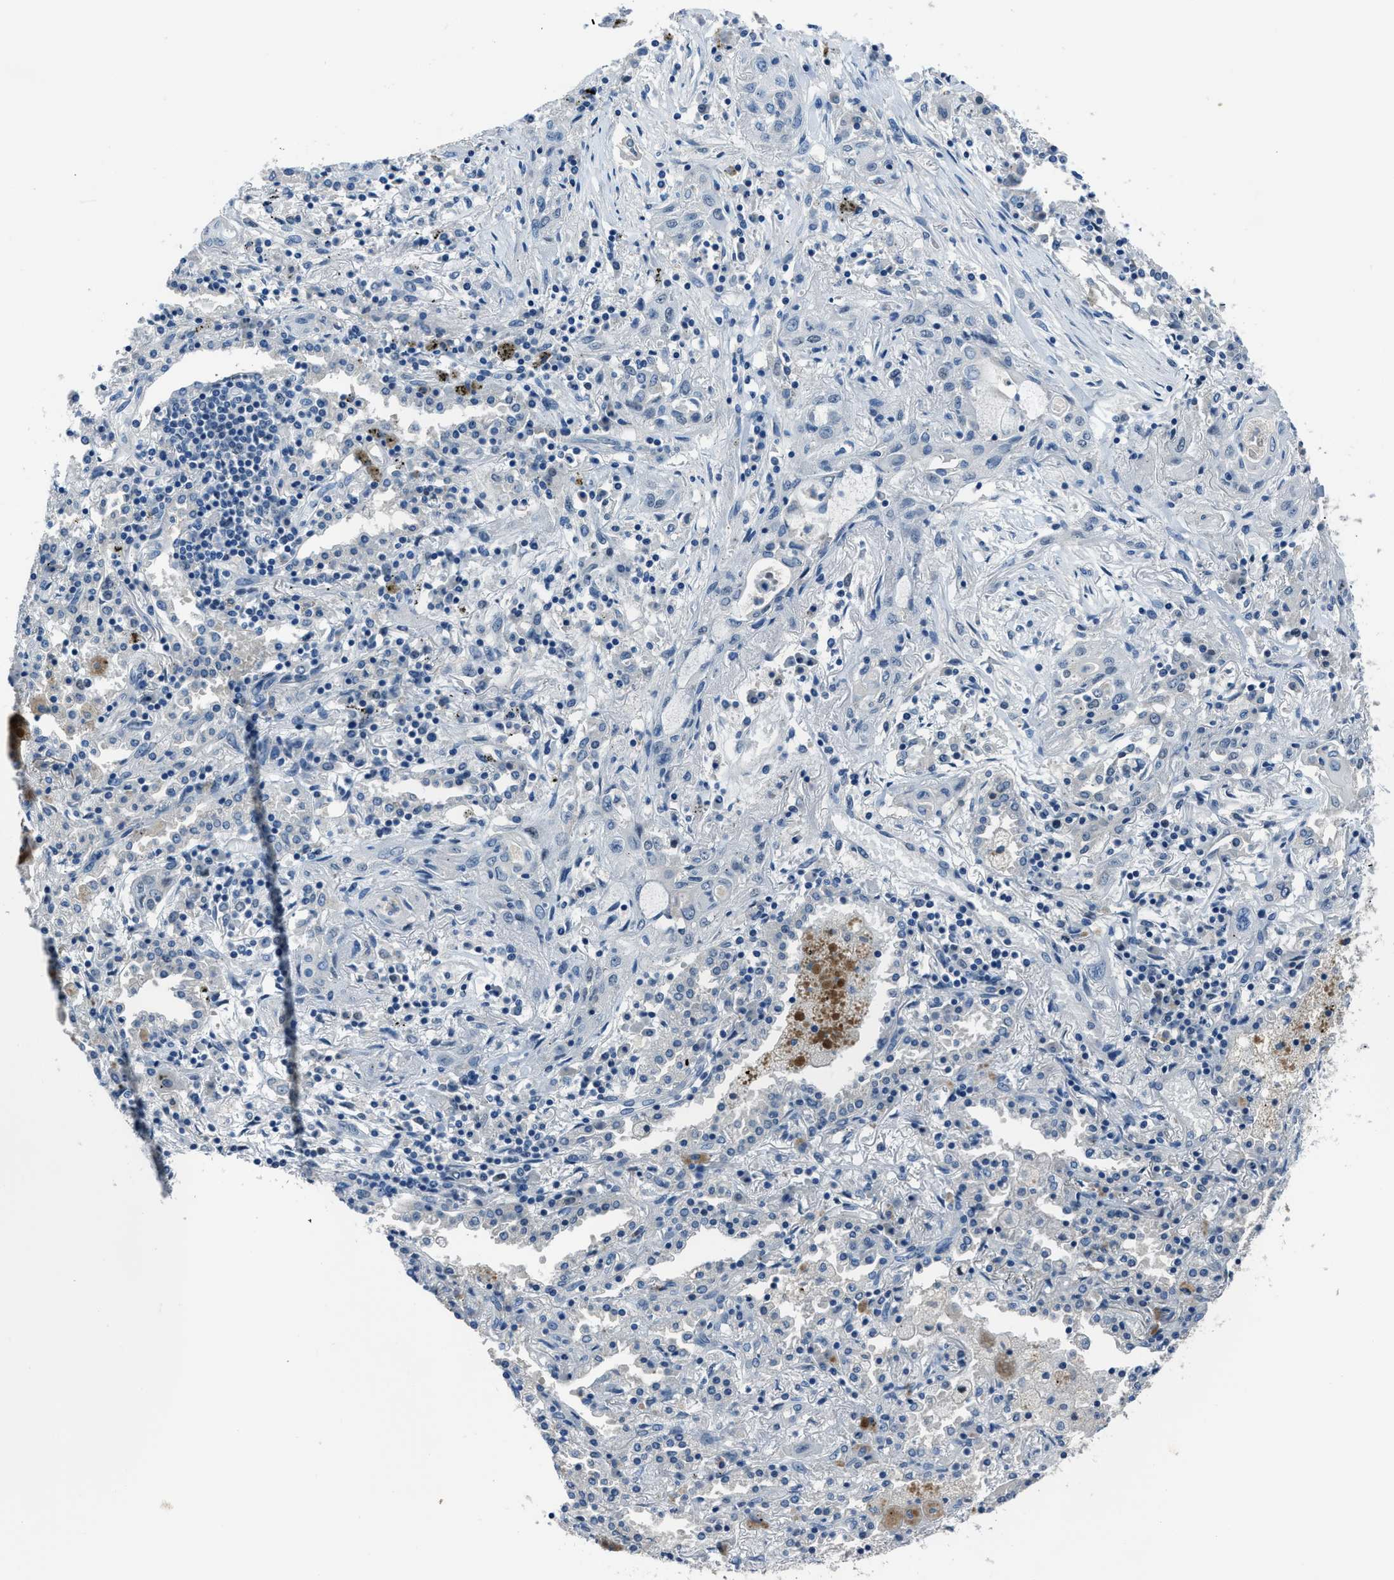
{"staining": {"intensity": "negative", "quantity": "none", "location": "none"}, "tissue": "lung cancer", "cell_type": "Tumor cells", "image_type": "cancer", "snomed": [{"axis": "morphology", "description": "Squamous cell carcinoma, NOS"}, {"axis": "topography", "description": "Lung"}], "caption": "Immunohistochemistry (IHC) of human lung cancer (squamous cell carcinoma) exhibits no staining in tumor cells.", "gene": "DUSP19", "patient": {"sex": "female", "age": 47}}